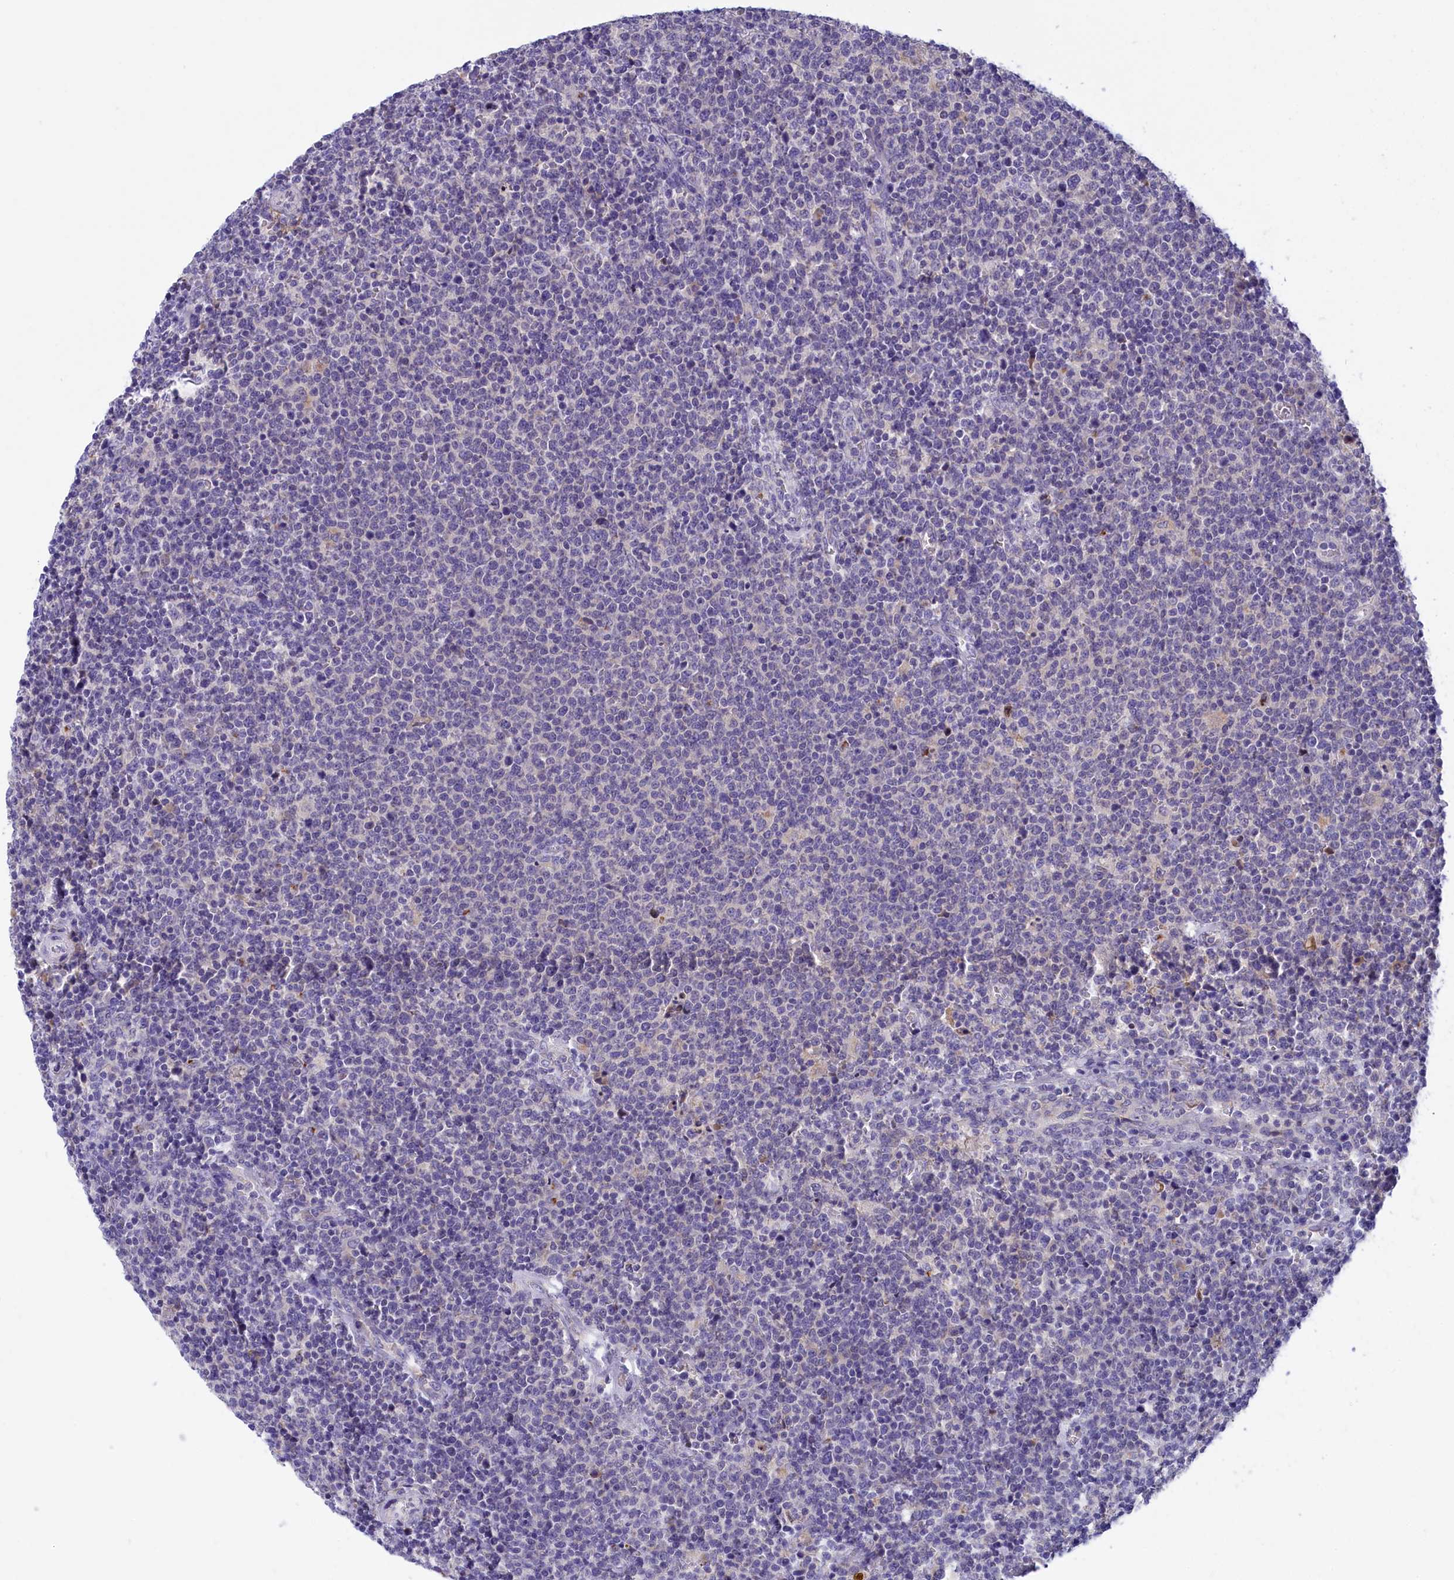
{"staining": {"intensity": "negative", "quantity": "none", "location": "none"}, "tissue": "lymphoma", "cell_type": "Tumor cells", "image_type": "cancer", "snomed": [{"axis": "morphology", "description": "Malignant lymphoma, non-Hodgkin's type, High grade"}, {"axis": "topography", "description": "Lymph node"}], "caption": "High magnification brightfield microscopy of lymphoma stained with DAB (3,3'-diaminobenzidine) (brown) and counterstained with hematoxylin (blue): tumor cells show no significant staining. (Stains: DAB (3,3'-diaminobenzidine) immunohistochemistry (IHC) with hematoxylin counter stain, Microscopy: brightfield microscopy at high magnification).", "gene": "STYX", "patient": {"sex": "male", "age": 61}}